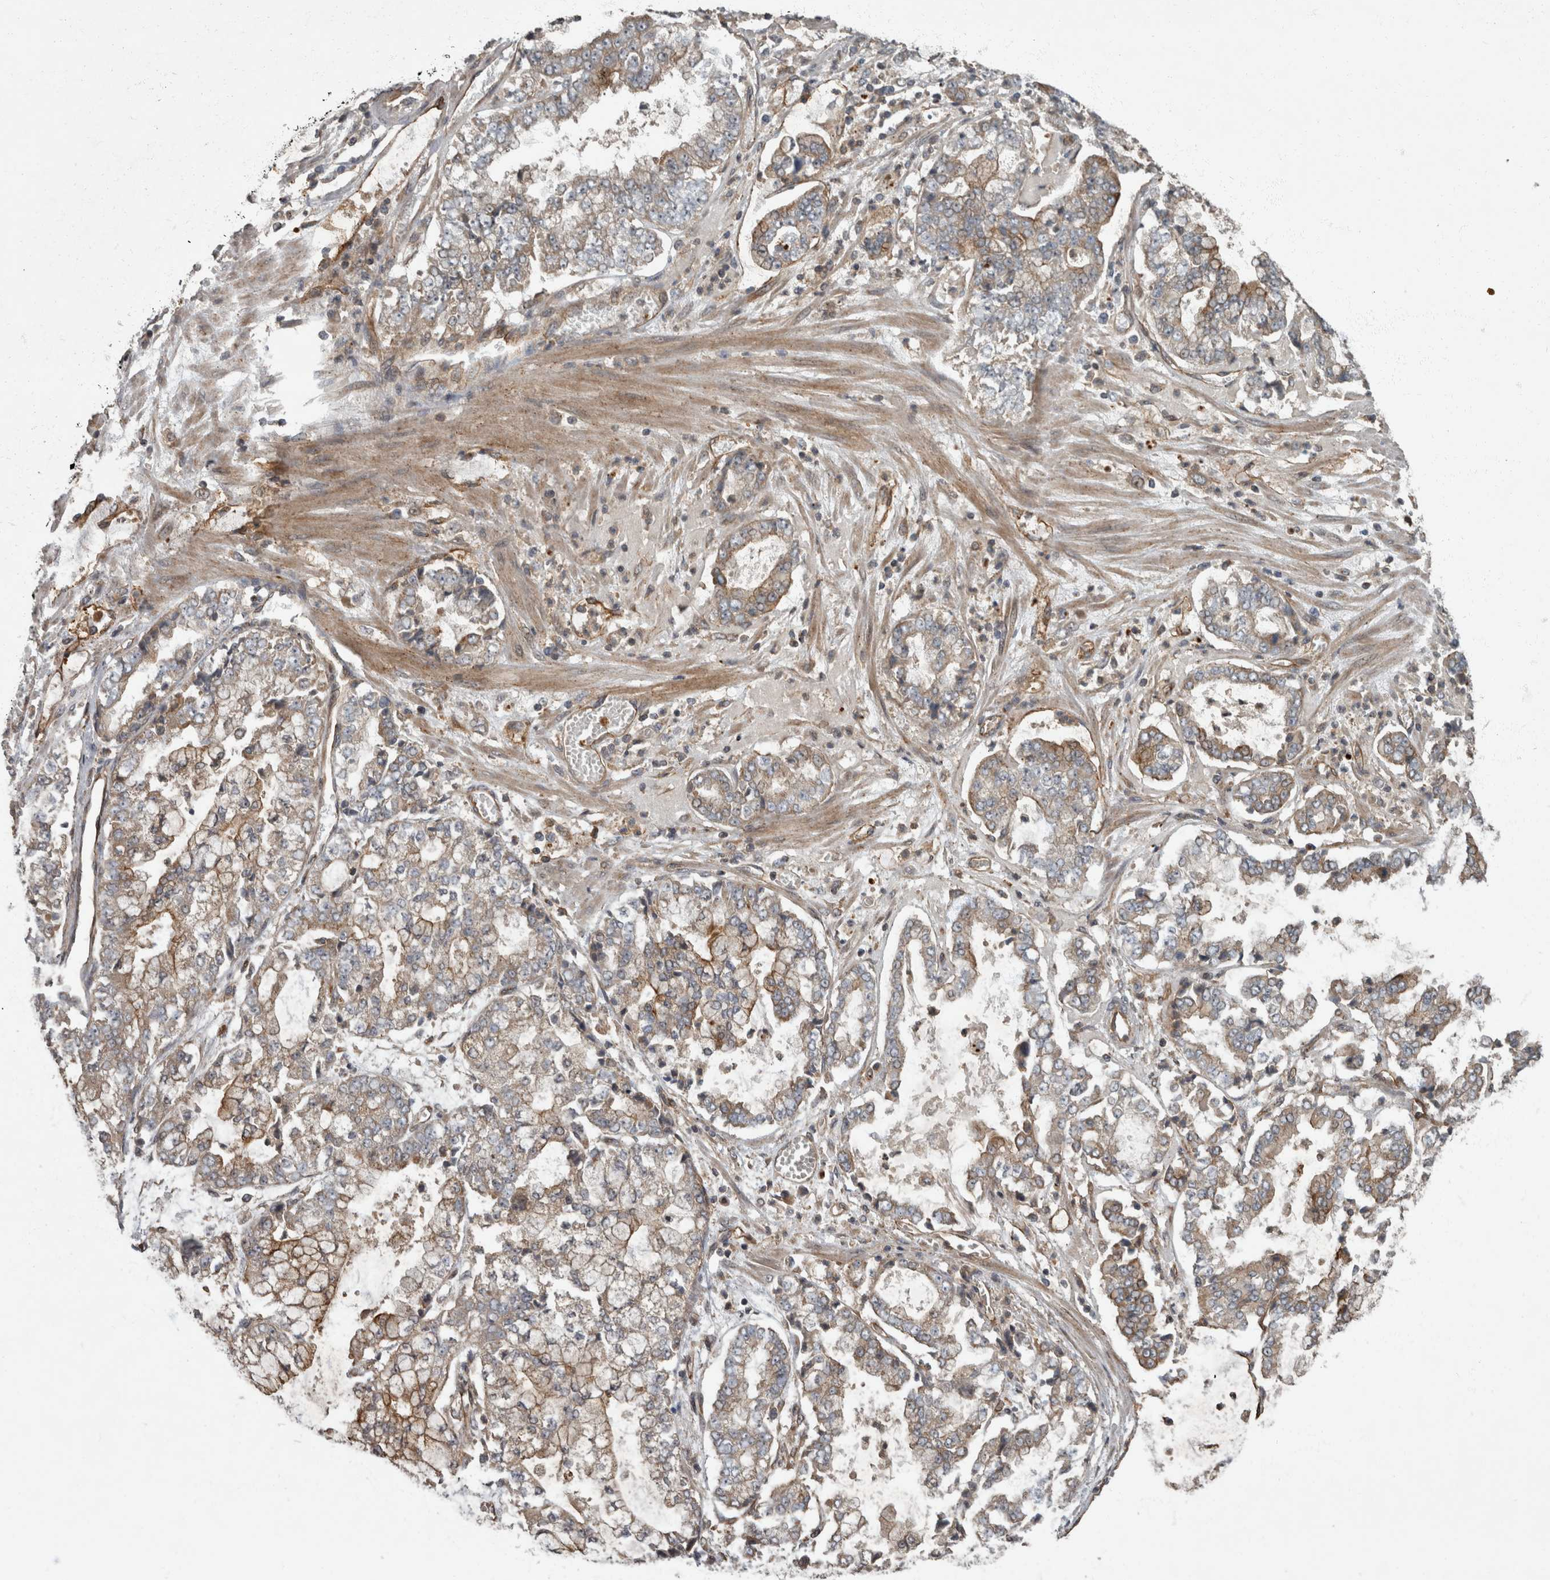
{"staining": {"intensity": "moderate", "quantity": "25%-75%", "location": "cytoplasmic/membranous"}, "tissue": "stomach cancer", "cell_type": "Tumor cells", "image_type": "cancer", "snomed": [{"axis": "morphology", "description": "Adenocarcinoma, NOS"}, {"axis": "topography", "description": "Stomach"}], "caption": "A histopathology image of stomach cancer stained for a protein shows moderate cytoplasmic/membranous brown staining in tumor cells.", "gene": "VEGFD", "patient": {"sex": "male", "age": 76}}